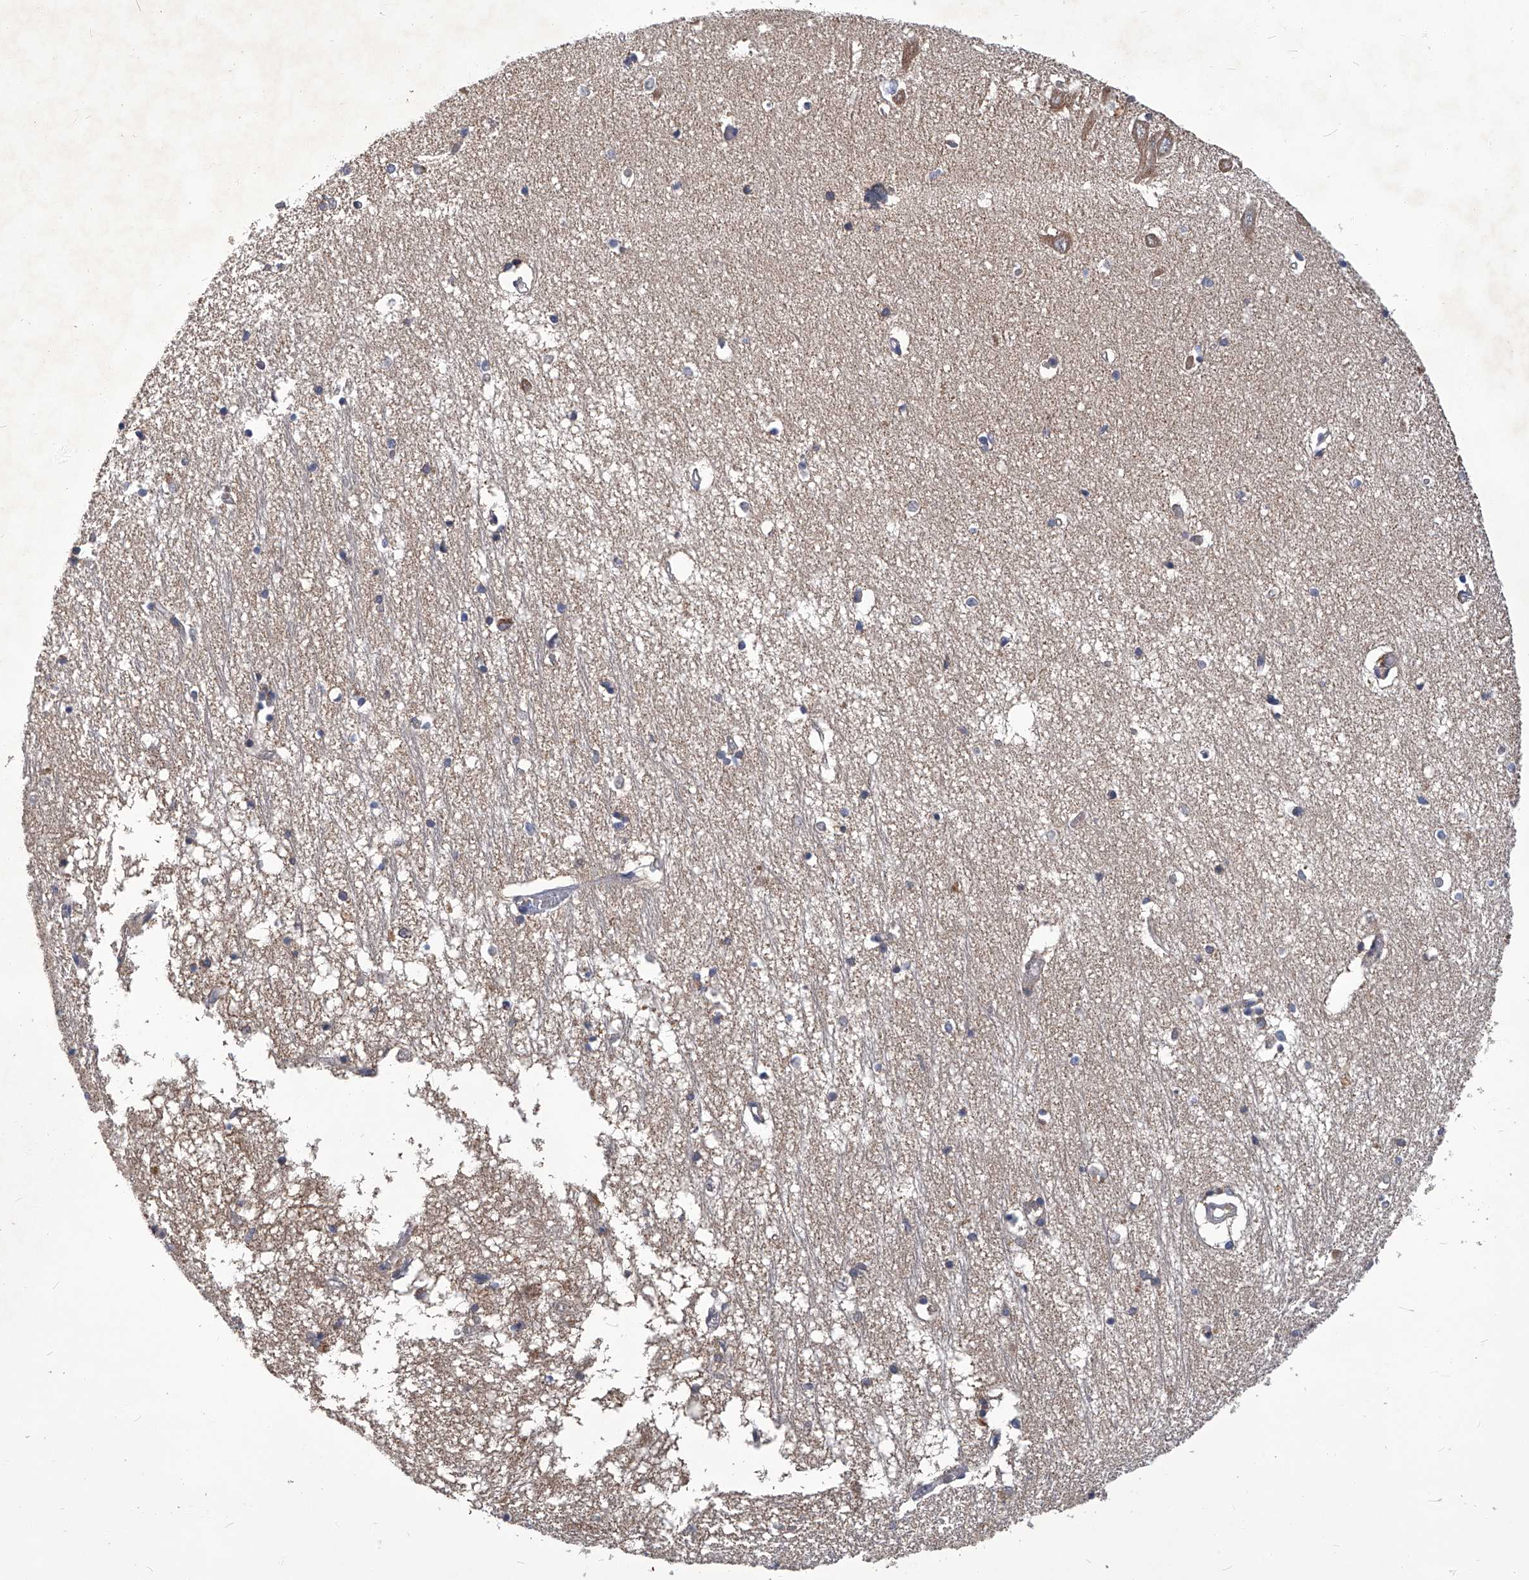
{"staining": {"intensity": "weak", "quantity": "<25%", "location": "cytoplasmic/membranous"}, "tissue": "hippocampus", "cell_type": "Glial cells", "image_type": "normal", "snomed": [{"axis": "morphology", "description": "Normal tissue, NOS"}, {"axis": "topography", "description": "Hippocampus"}], "caption": "This is an immunohistochemistry (IHC) image of normal hippocampus. There is no staining in glial cells.", "gene": "TNFRSF13B", "patient": {"sex": "male", "age": 70}}